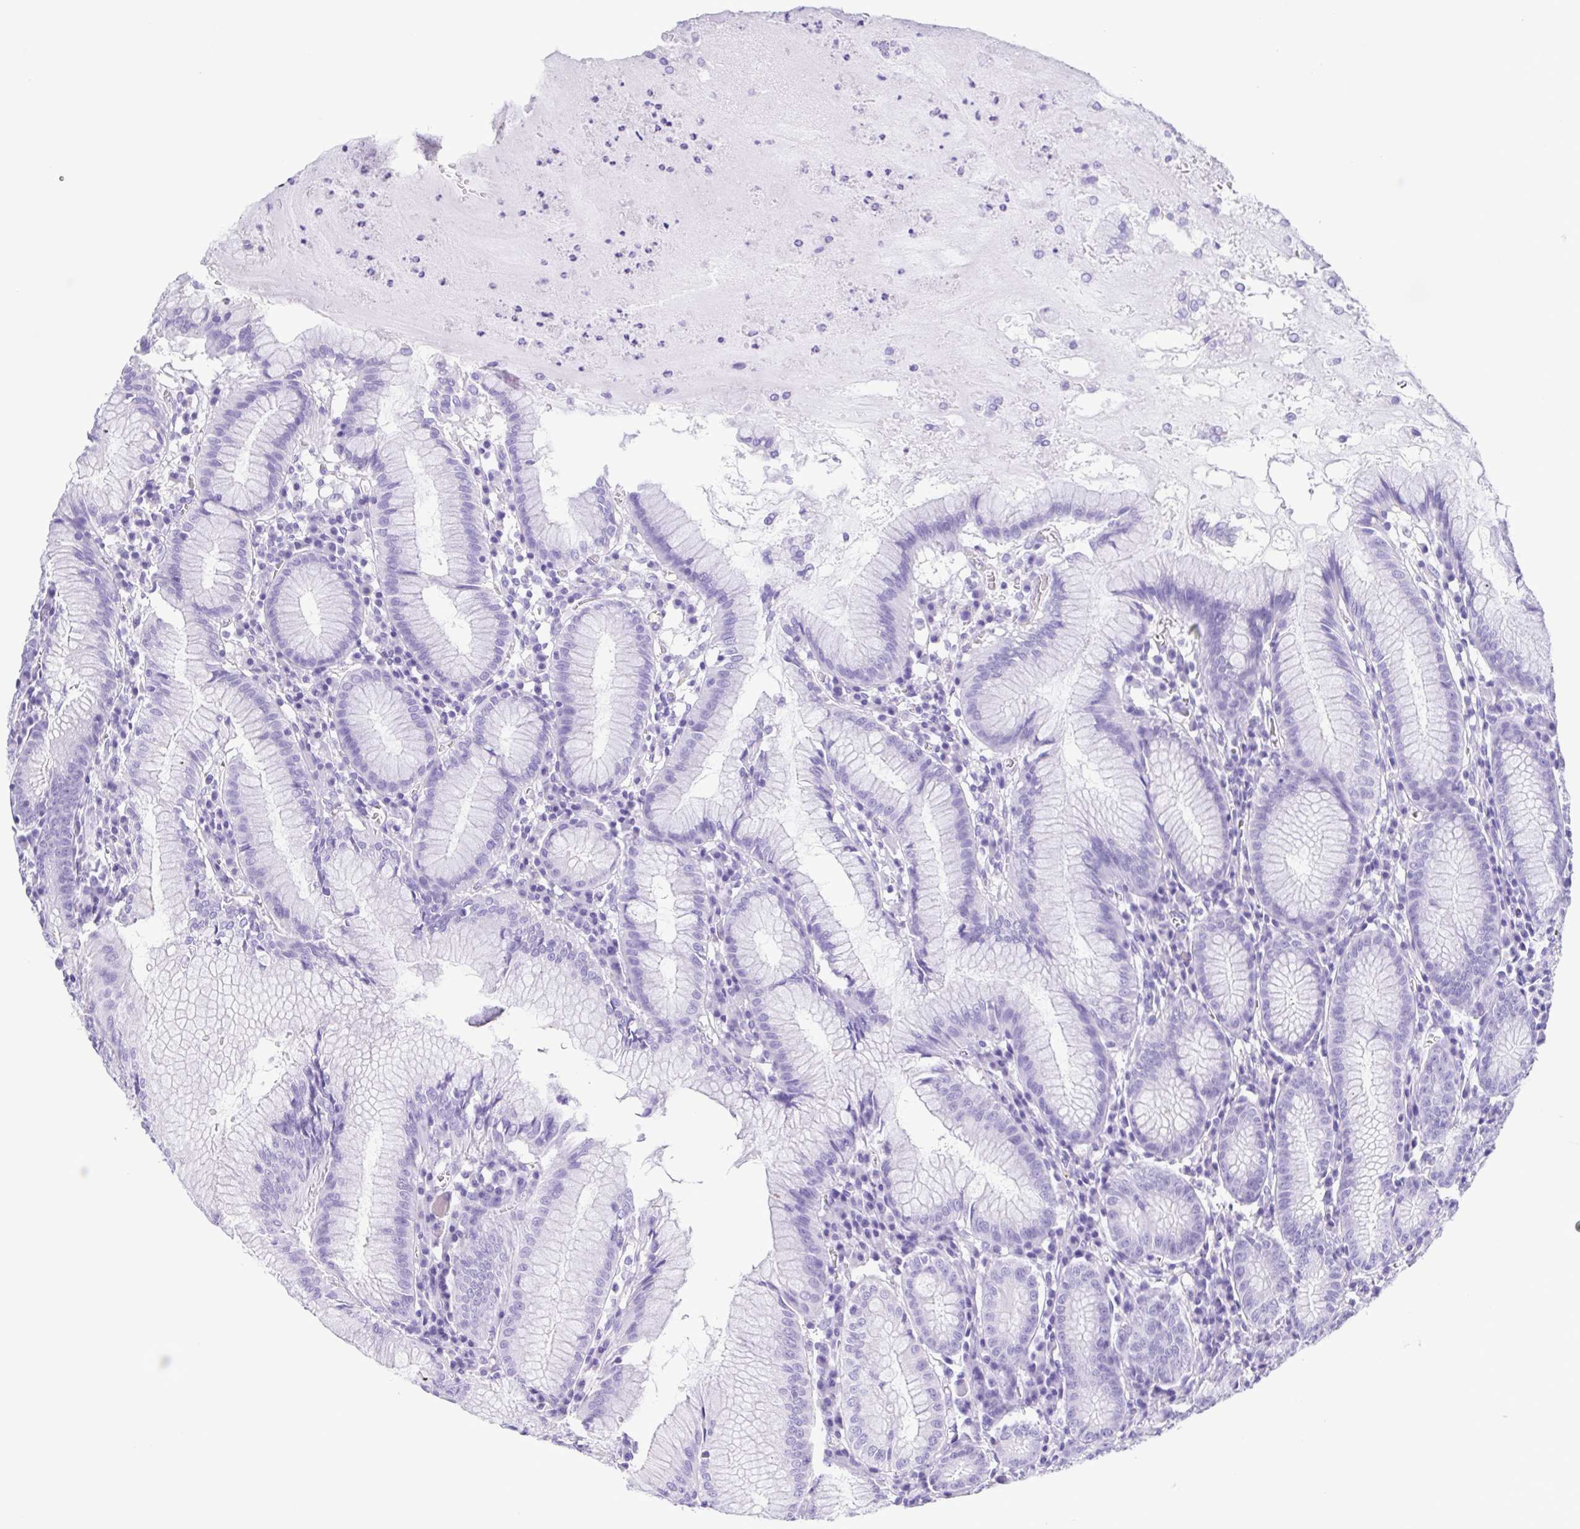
{"staining": {"intensity": "negative", "quantity": "none", "location": "none"}, "tissue": "stomach", "cell_type": "Glandular cells", "image_type": "normal", "snomed": [{"axis": "morphology", "description": "Normal tissue, NOS"}, {"axis": "topography", "description": "Stomach"}], "caption": "DAB (3,3'-diaminobenzidine) immunohistochemical staining of benign stomach exhibits no significant positivity in glandular cells.", "gene": "OVGP1", "patient": {"sex": "male", "age": 55}}